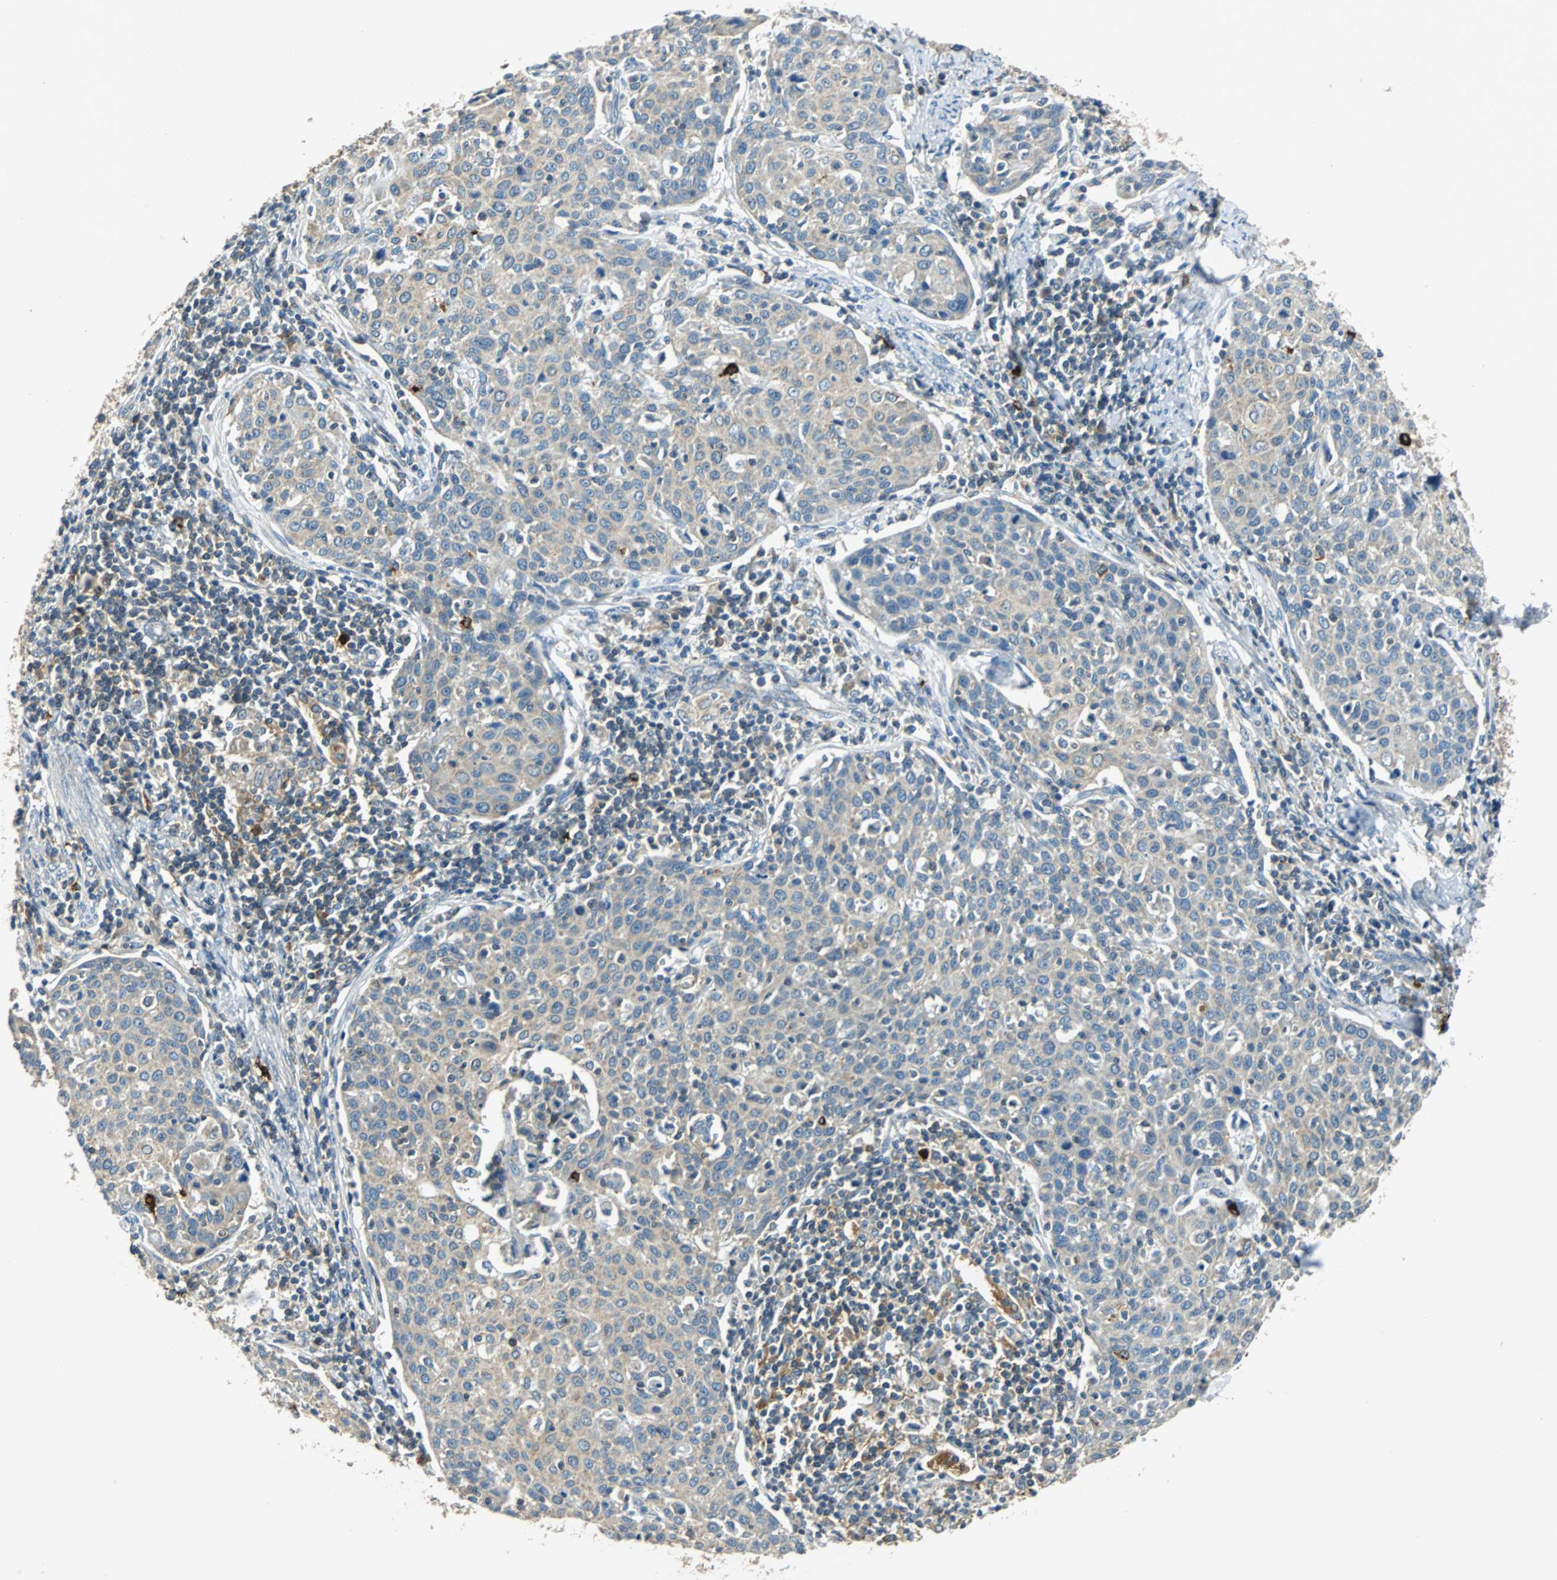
{"staining": {"intensity": "weak", "quantity": ">75%", "location": "cytoplasmic/membranous"}, "tissue": "cervical cancer", "cell_type": "Tumor cells", "image_type": "cancer", "snomed": [{"axis": "morphology", "description": "Squamous cell carcinoma, NOS"}, {"axis": "topography", "description": "Cervix"}], "caption": "Brown immunohistochemical staining in human cervical cancer reveals weak cytoplasmic/membranous positivity in about >75% of tumor cells.", "gene": "CPA3", "patient": {"sex": "female", "age": 38}}